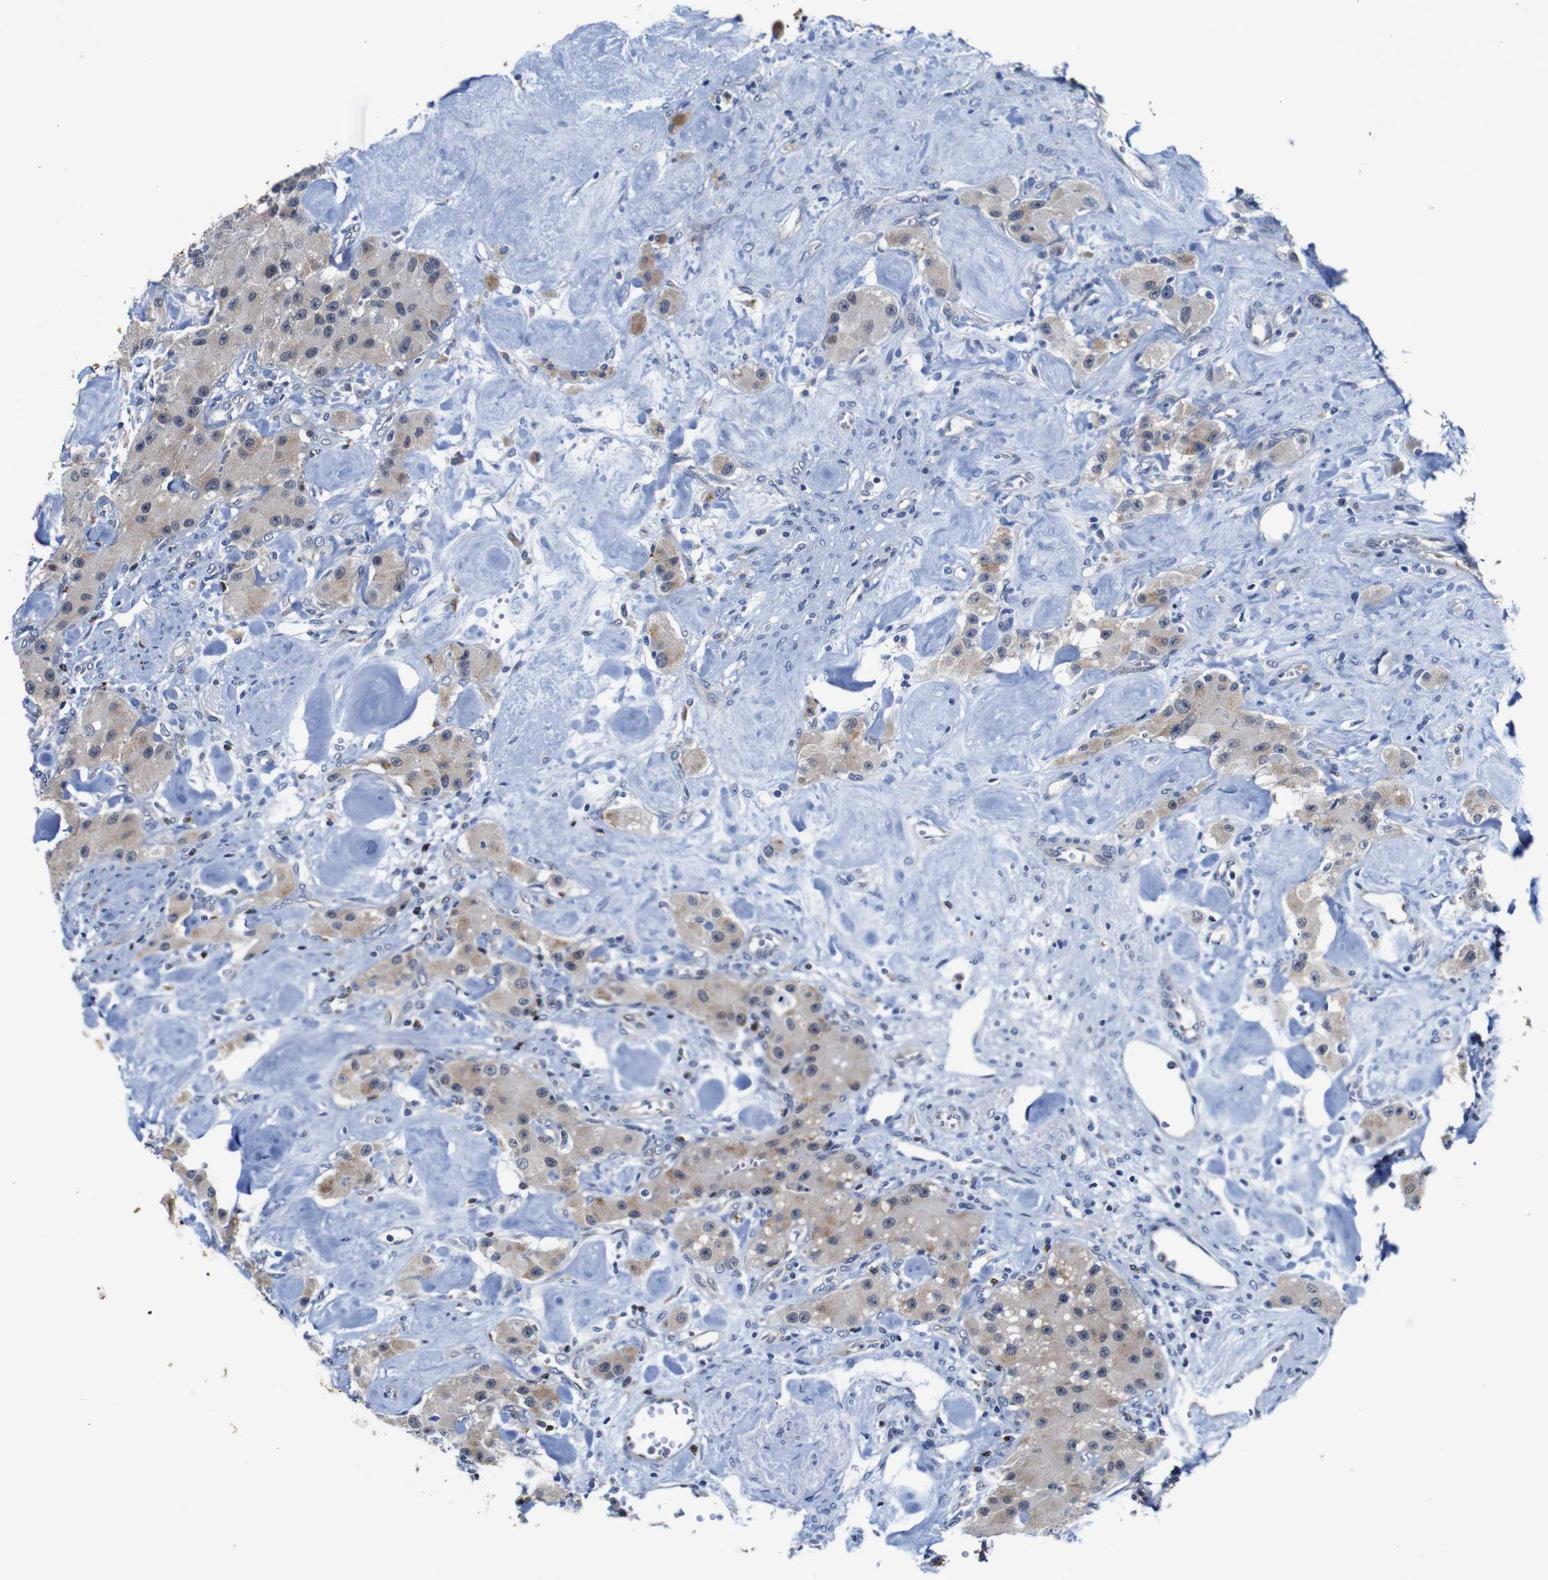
{"staining": {"intensity": "weak", "quantity": ">75%", "location": "cytoplasmic/membranous"}, "tissue": "carcinoid", "cell_type": "Tumor cells", "image_type": "cancer", "snomed": [{"axis": "morphology", "description": "Carcinoid, malignant, NOS"}, {"axis": "topography", "description": "Pancreas"}], "caption": "Immunohistochemical staining of carcinoid demonstrates low levels of weak cytoplasmic/membranous expression in approximately >75% of tumor cells.", "gene": "FURIN", "patient": {"sex": "male", "age": 41}}